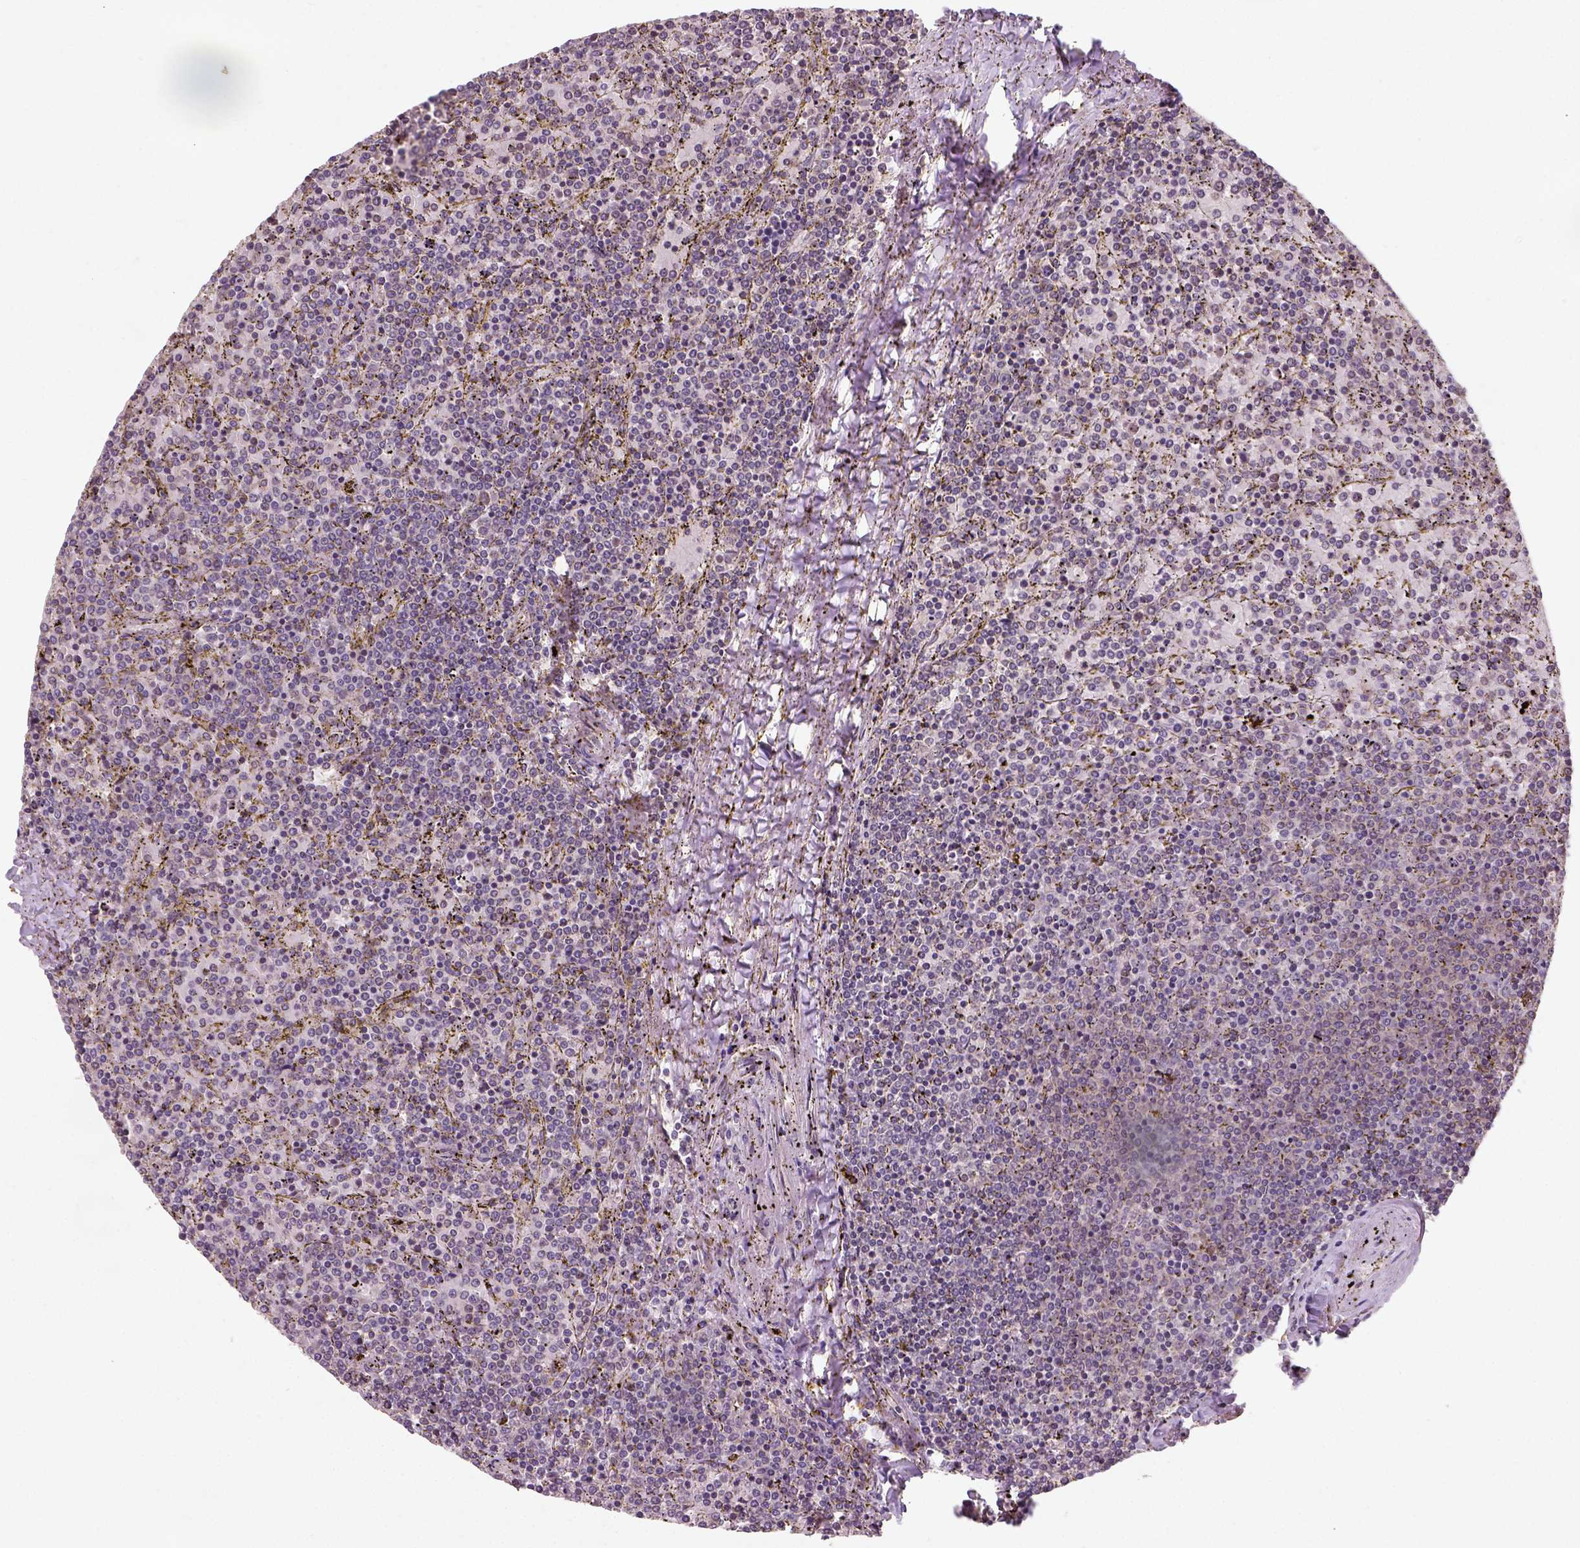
{"staining": {"intensity": "negative", "quantity": "none", "location": "none"}, "tissue": "lymphoma", "cell_type": "Tumor cells", "image_type": "cancer", "snomed": [{"axis": "morphology", "description": "Malignant lymphoma, non-Hodgkin's type, Low grade"}, {"axis": "topography", "description": "Spleen"}], "caption": "Tumor cells show no significant positivity in low-grade malignant lymphoma, non-Hodgkin's type.", "gene": "CAMKK1", "patient": {"sex": "female", "age": 77}}